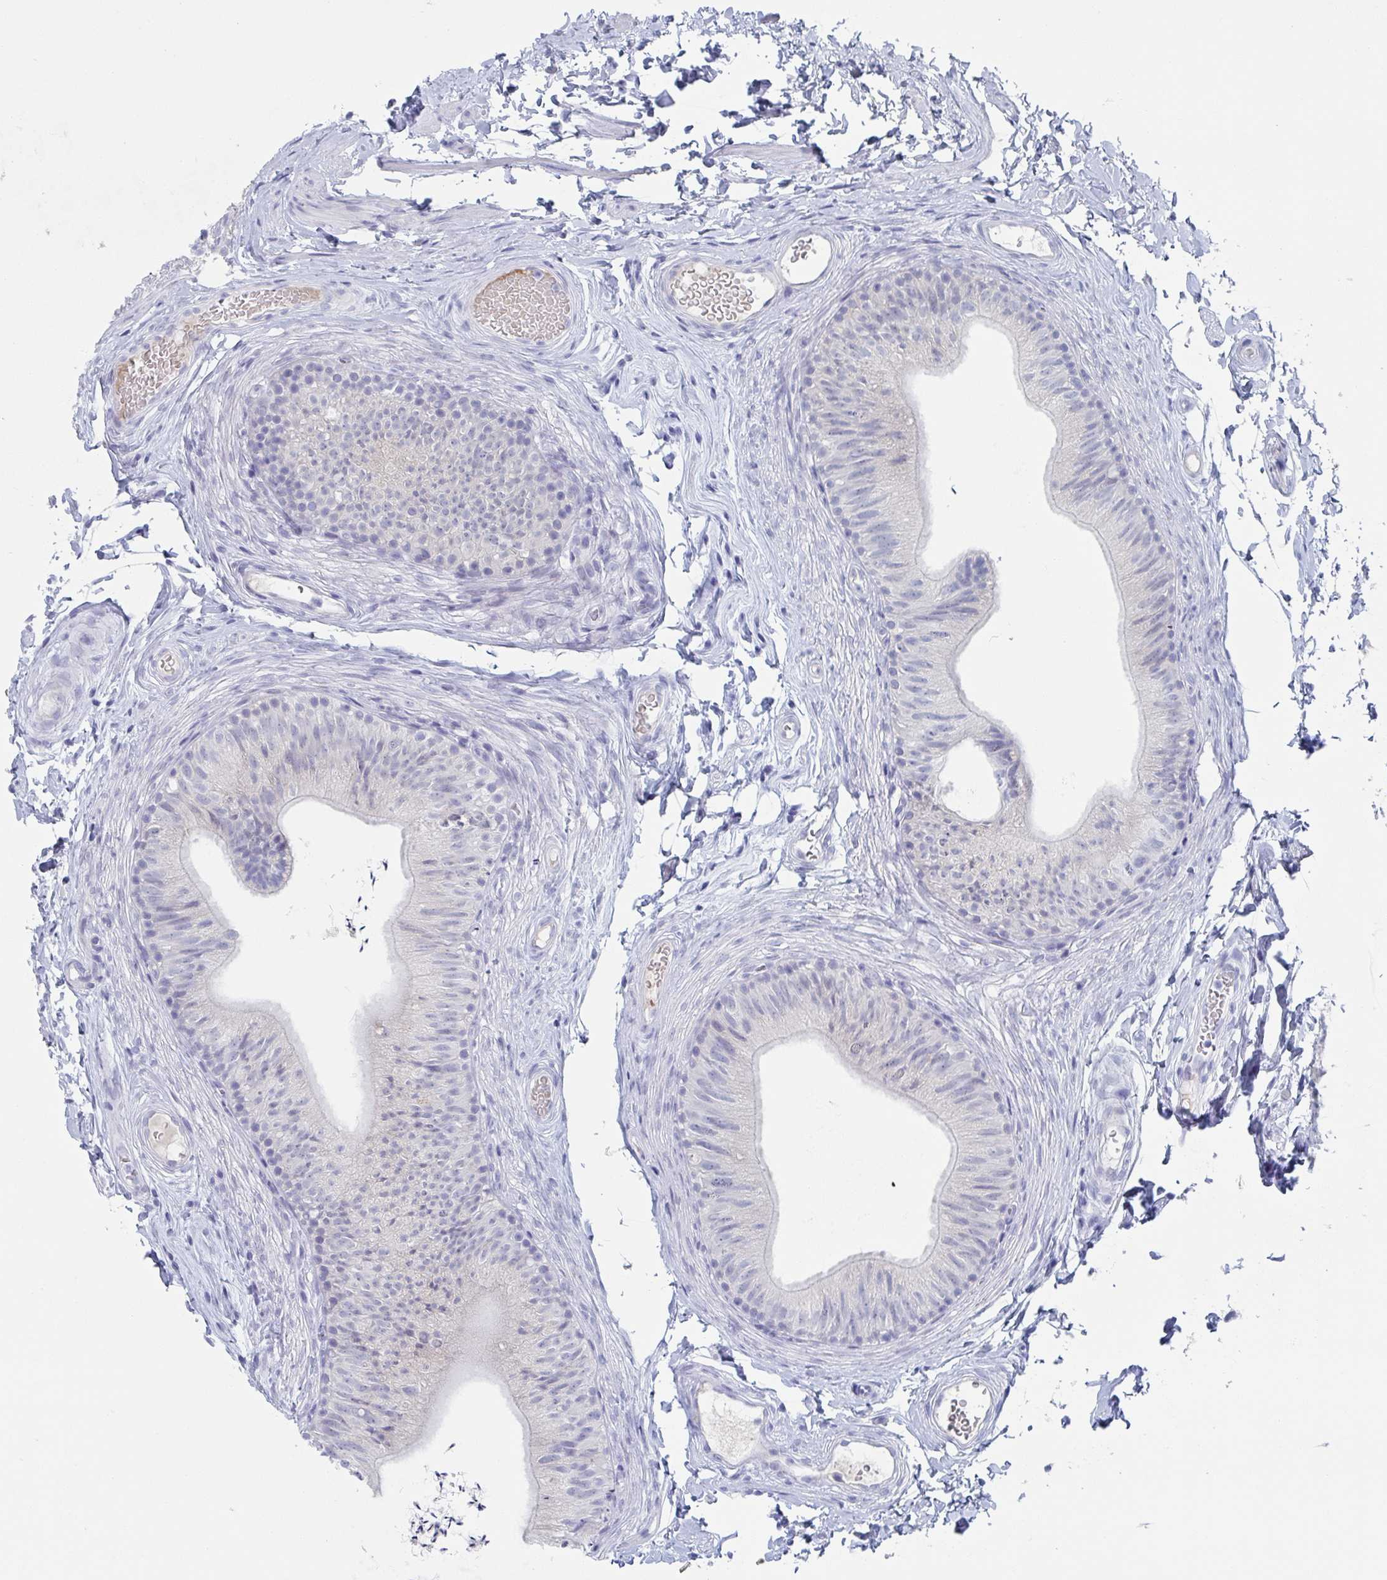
{"staining": {"intensity": "negative", "quantity": "none", "location": "none"}, "tissue": "epididymis", "cell_type": "Glandular cells", "image_type": "normal", "snomed": [{"axis": "morphology", "description": "Normal tissue, NOS"}, {"axis": "topography", "description": "Epididymis, spermatic cord, NOS"}, {"axis": "topography", "description": "Epididymis"}, {"axis": "topography", "description": "Peripheral nerve tissue"}], "caption": "High magnification brightfield microscopy of benign epididymis stained with DAB (3,3'-diaminobenzidine) (brown) and counterstained with hematoxylin (blue): glandular cells show no significant positivity. (DAB (3,3'-diaminobenzidine) immunohistochemistry (IHC), high magnification).", "gene": "NT5C3B", "patient": {"sex": "male", "age": 29}}